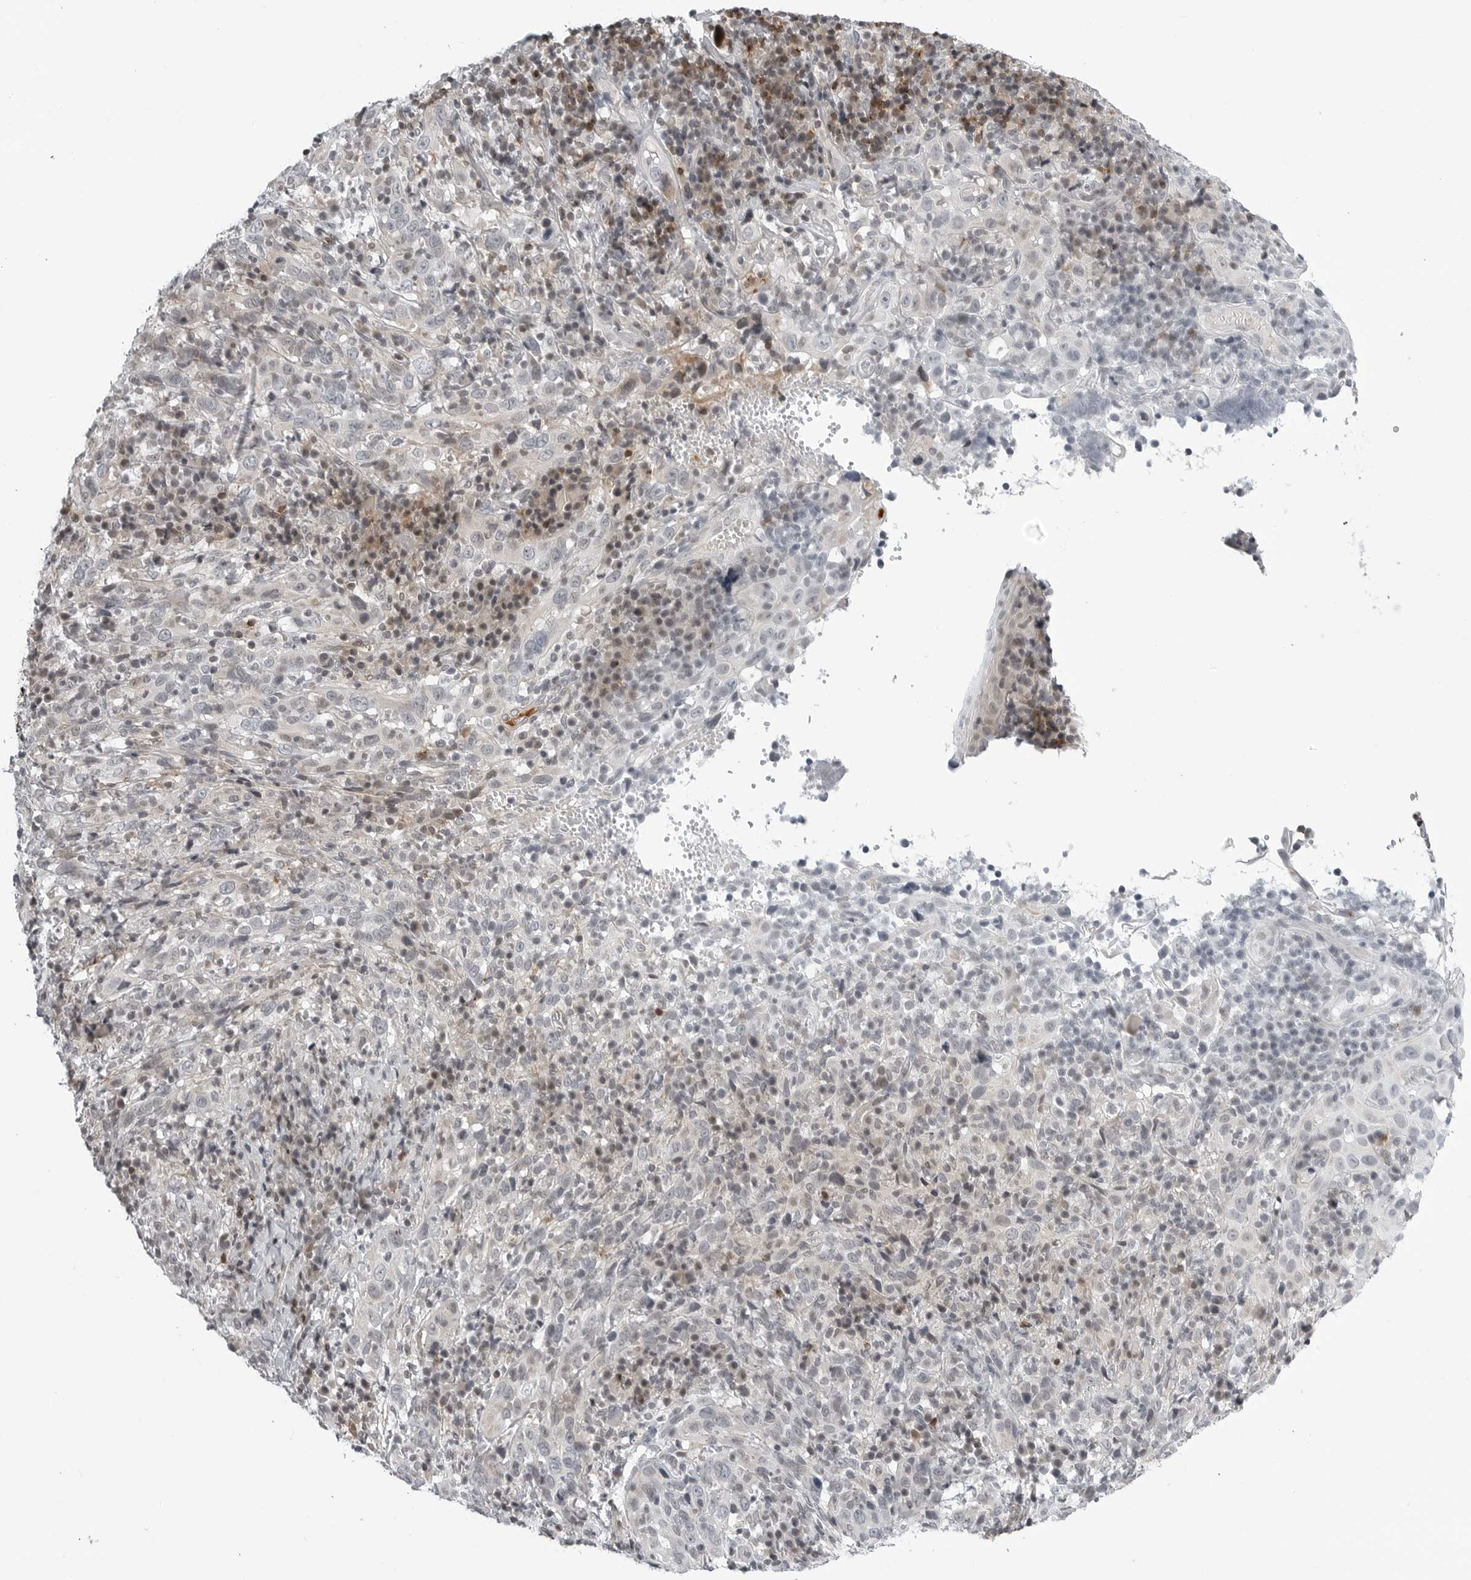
{"staining": {"intensity": "negative", "quantity": "none", "location": "none"}, "tissue": "cervical cancer", "cell_type": "Tumor cells", "image_type": "cancer", "snomed": [{"axis": "morphology", "description": "Squamous cell carcinoma, NOS"}, {"axis": "topography", "description": "Cervix"}], "caption": "DAB (3,3'-diaminobenzidine) immunohistochemical staining of squamous cell carcinoma (cervical) displays no significant positivity in tumor cells. (DAB (3,3'-diaminobenzidine) immunohistochemistry (IHC), high magnification).", "gene": "CXCR5", "patient": {"sex": "female", "age": 46}}